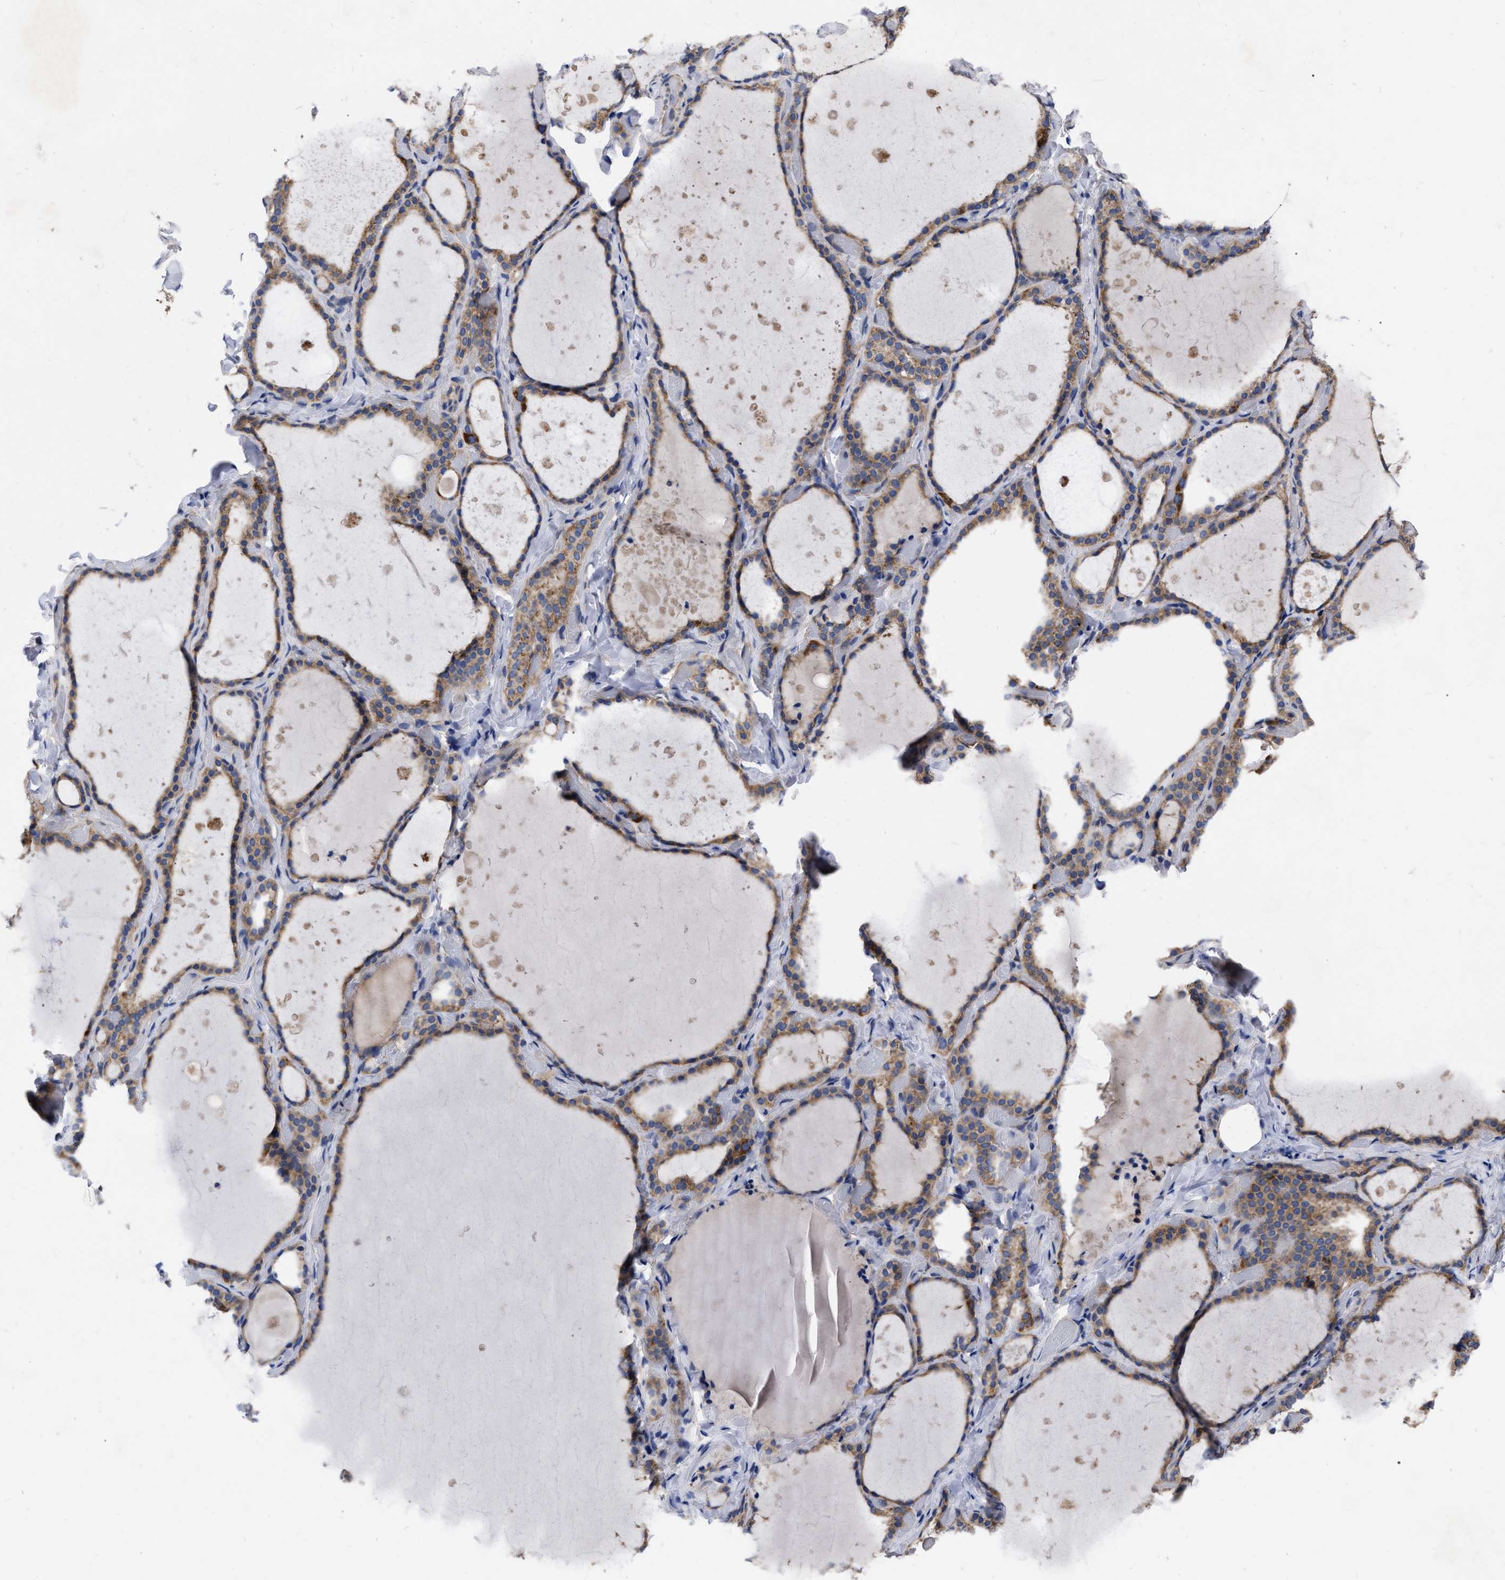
{"staining": {"intensity": "moderate", "quantity": ">75%", "location": "cytoplasmic/membranous"}, "tissue": "thyroid gland", "cell_type": "Glandular cells", "image_type": "normal", "snomed": [{"axis": "morphology", "description": "Normal tissue, NOS"}, {"axis": "topography", "description": "Thyroid gland"}], "caption": "The immunohistochemical stain shows moderate cytoplasmic/membranous staining in glandular cells of normal thyroid gland.", "gene": "CDKN2C", "patient": {"sex": "female", "age": 44}}